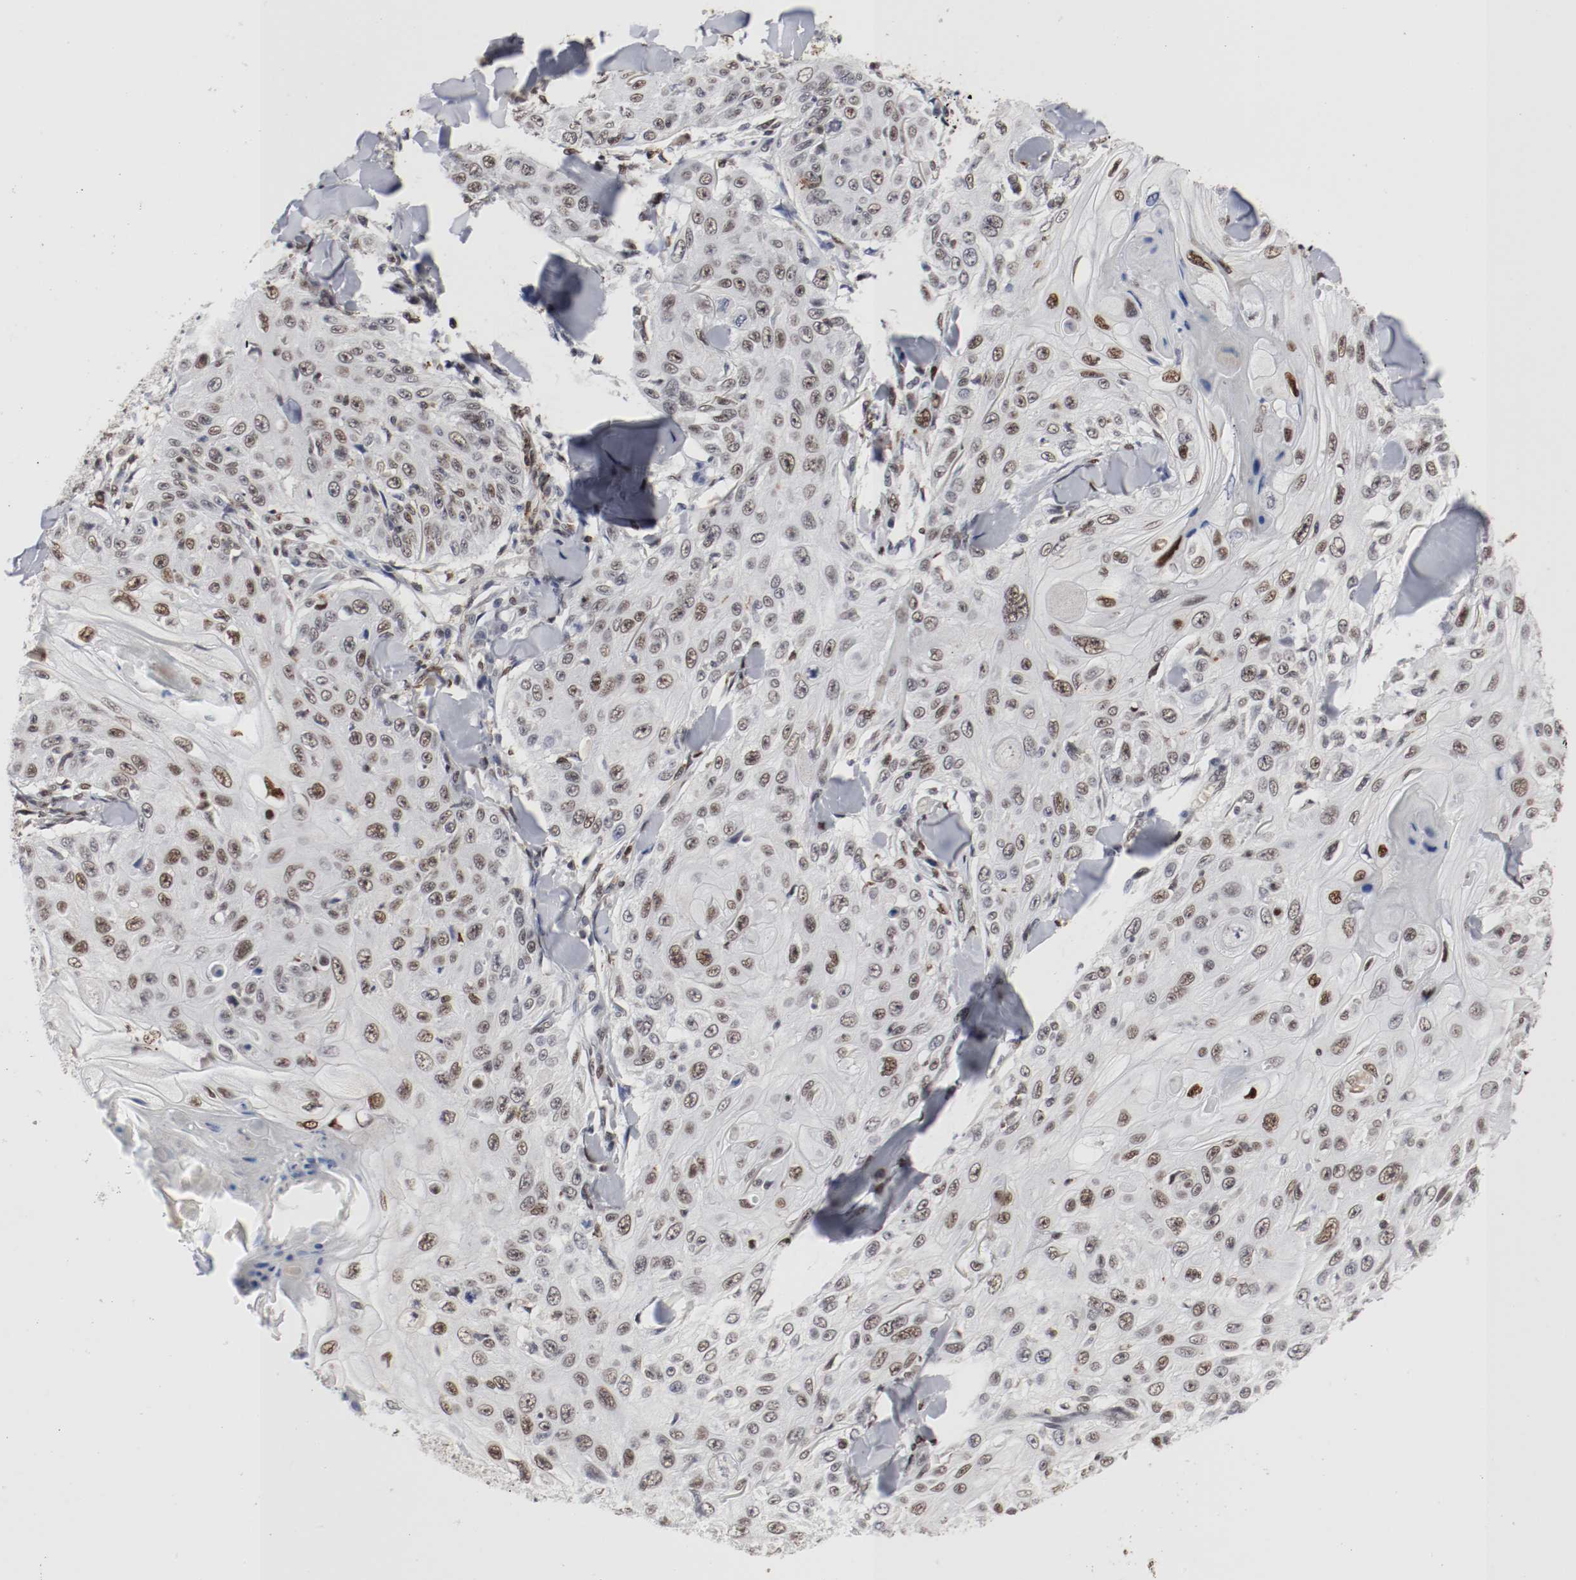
{"staining": {"intensity": "moderate", "quantity": ">75%", "location": "nuclear"}, "tissue": "skin cancer", "cell_type": "Tumor cells", "image_type": "cancer", "snomed": [{"axis": "morphology", "description": "Squamous cell carcinoma, NOS"}, {"axis": "topography", "description": "Skin"}], "caption": "DAB immunohistochemical staining of skin cancer (squamous cell carcinoma) displays moderate nuclear protein expression in approximately >75% of tumor cells.", "gene": "JUND", "patient": {"sex": "male", "age": 86}}